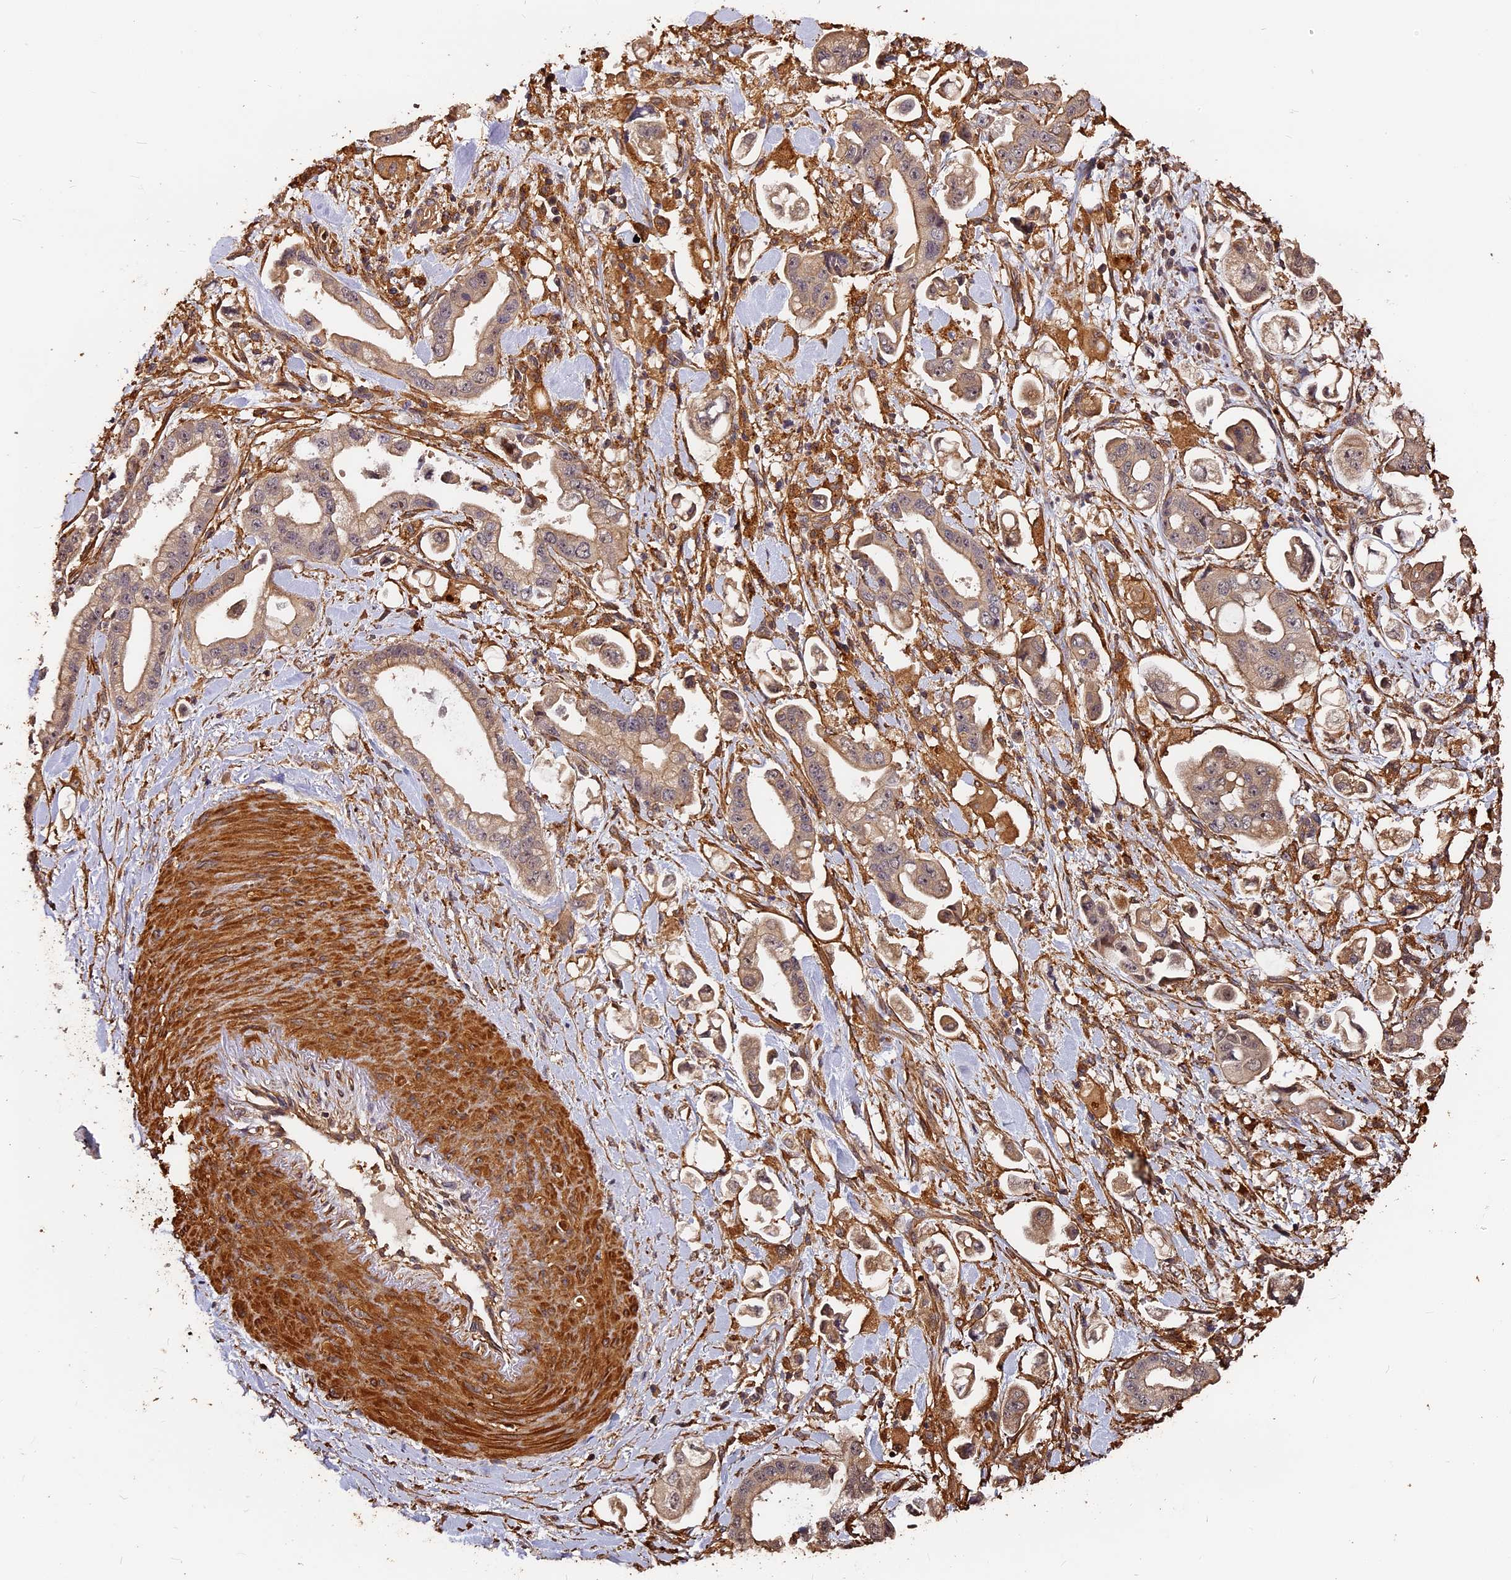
{"staining": {"intensity": "weak", "quantity": "25%-75%", "location": "cytoplasmic/membranous"}, "tissue": "stomach cancer", "cell_type": "Tumor cells", "image_type": "cancer", "snomed": [{"axis": "morphology", "description": "Adenocarcinoma, NOS"}, {"axis": "topography", "description": "Stomach"}], "caption": "A brown stain shows weak cytoplasmic/membranous positivity of a protein in stomach cancer tumor cells. Using DAB (3,3'-diaminobenzidine) (brown) and hematoxylin (blue) stains, captured at high magnification using brightfield microscopy.", "gene": "MMP15", "patient": {"sex": "male", "age": 62}}